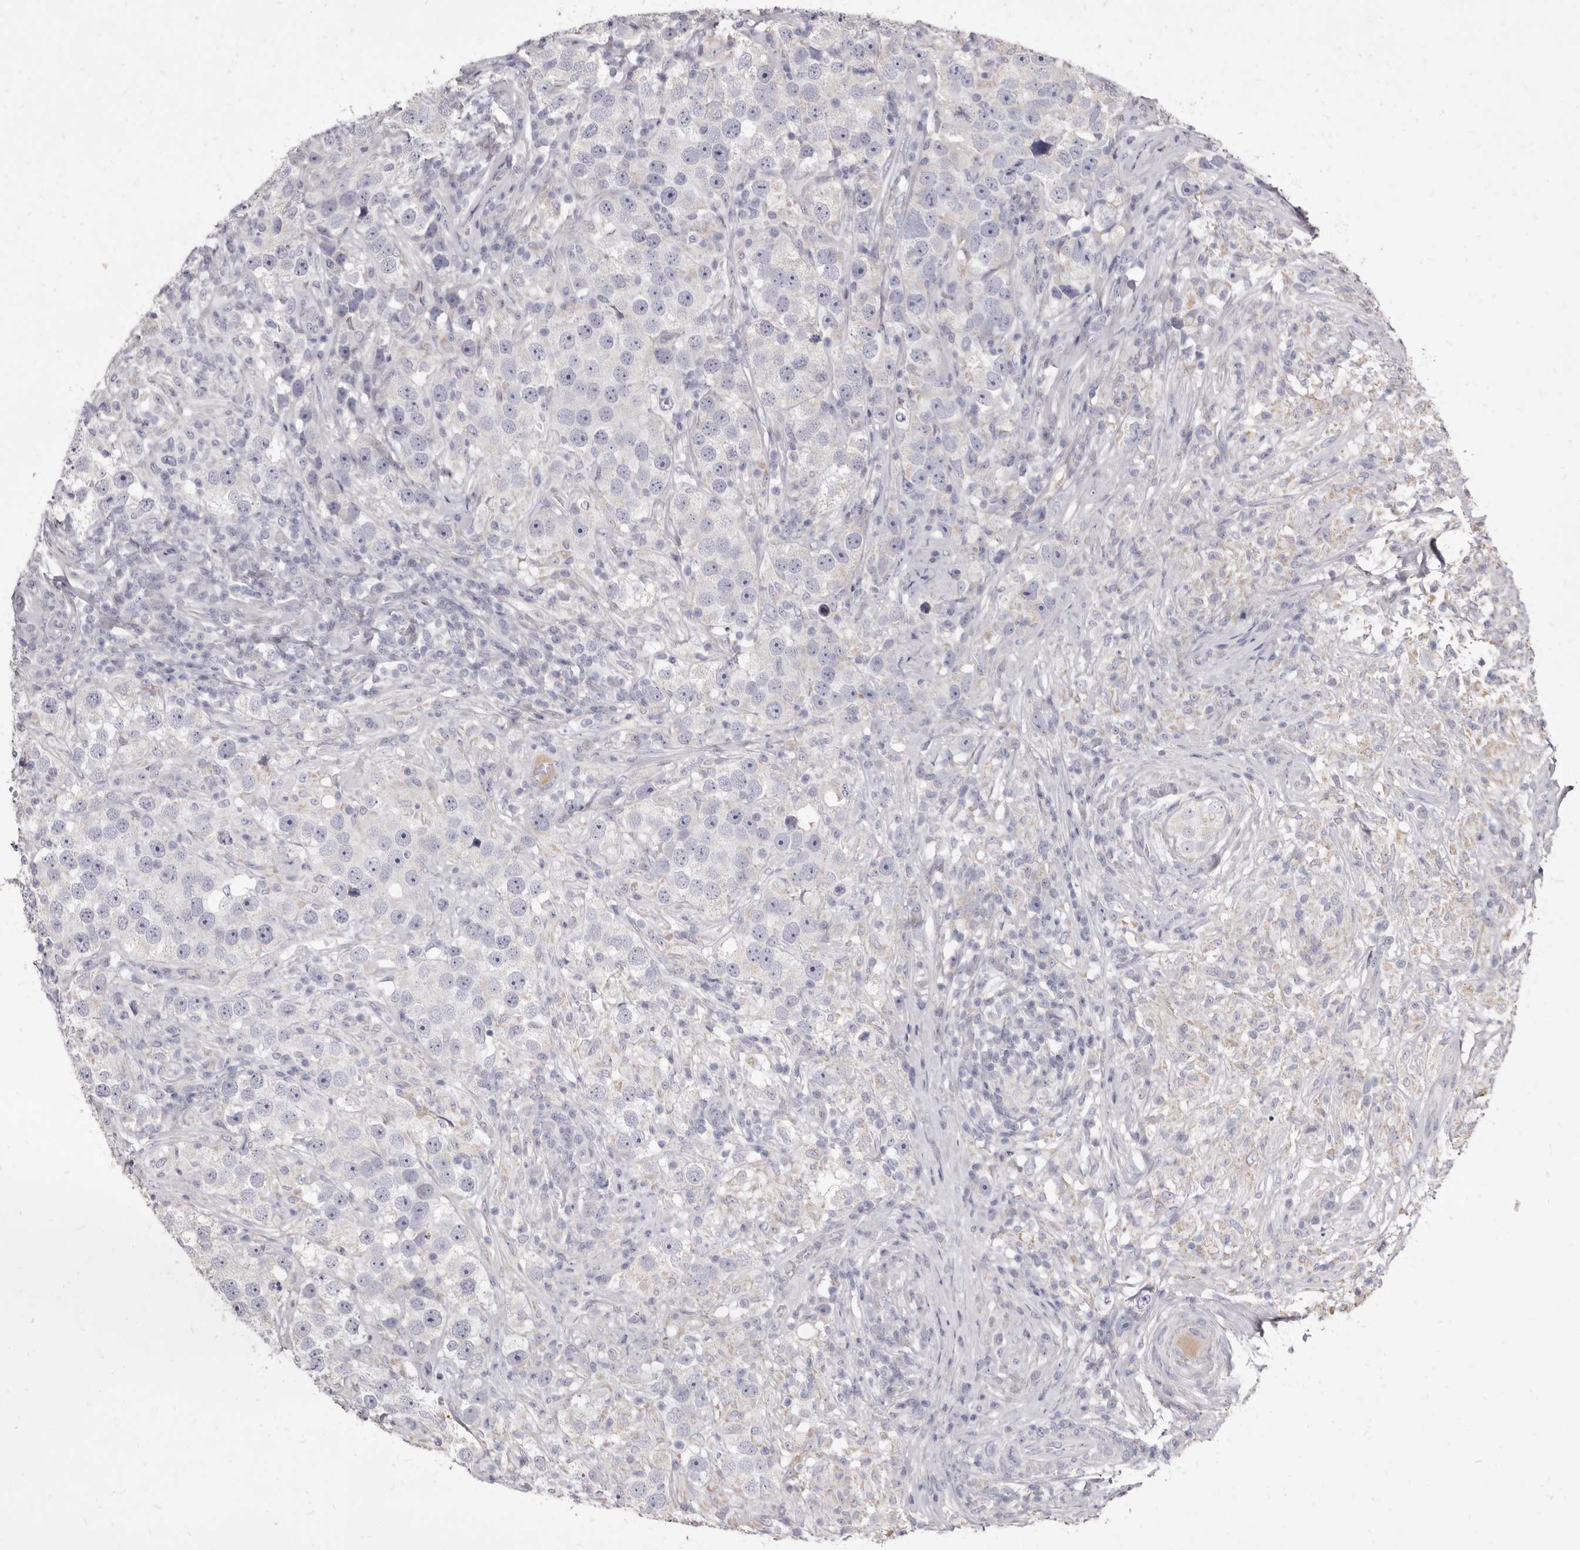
{"staining": {"intensity": "negative", "quantity": "none", "location": "none"}, "tissue": "testis cancer", "cell_type": "Tumor cells", "image_type": "cancer", "snomed": [{"axis": "morphology", "description": "Seminoma, NOS"}, {"axis": "topography", "description": "Testis"}], "caption": "Immunohistochemical staining of testis seminoma shows no significant positivity in tumor cells.", "gene": "CYP2E1", "patient": {"sex": "male", "age": 49}}